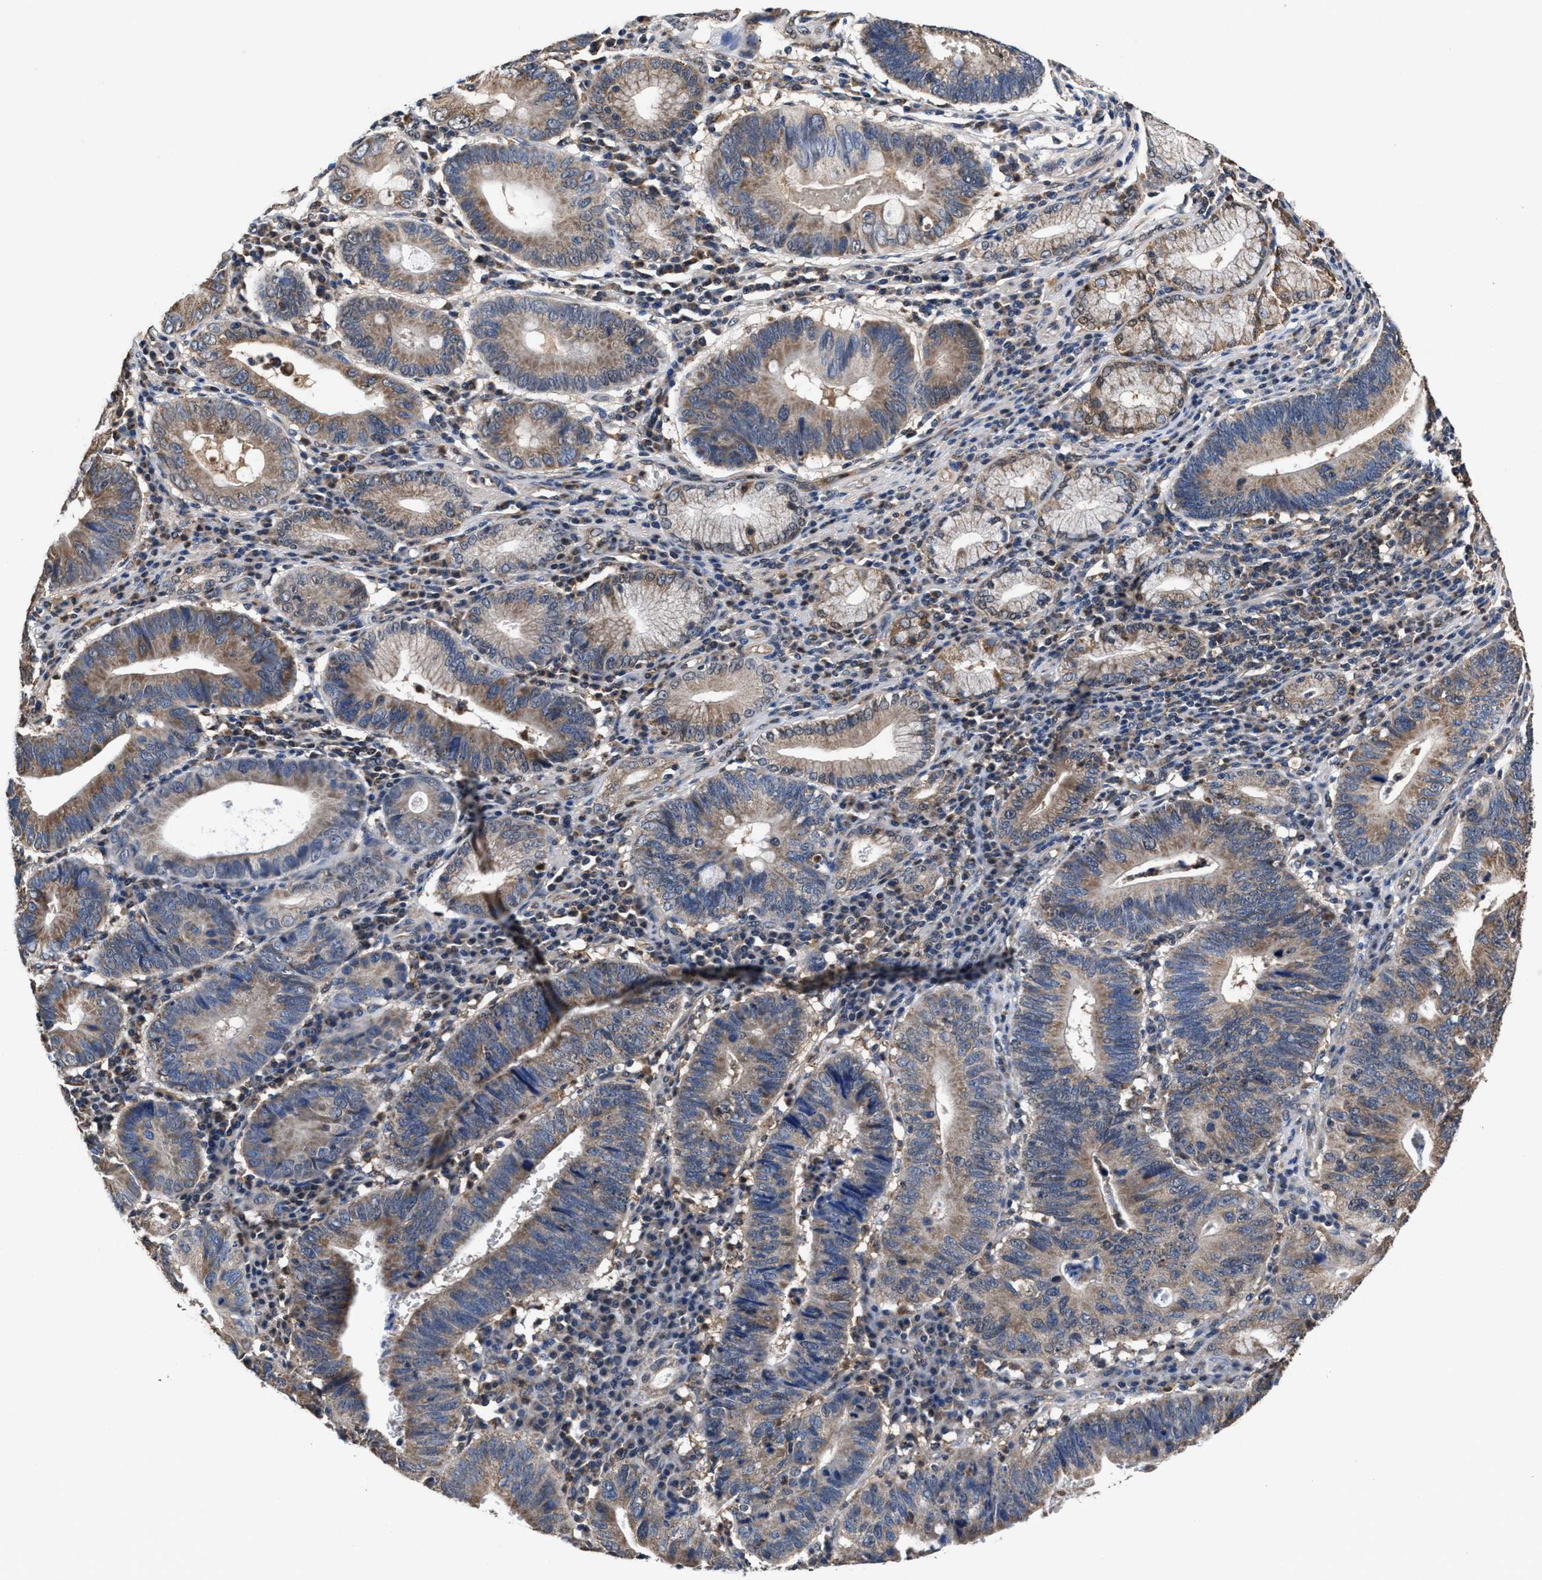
{"staining": {"intensity": "weak", "quantity": ">75%", "location": "cytoplasmic/membranous"}, "tissue": "stomach cancer", "cell_type": "Tumor cells", "image_type": "cancer", "snomed": [{"axis": "morphology", "description": "Adenocarcinoma, NOS"}, {"axis": "topography", "description": "Stomach"}], "caption": "Tumor cells exhibit low levels of weak cytoplasmic/membranous expression in about >75% of cells in human adenocarcinoma (stomach).", "gene": "ACLY", "patient": {"sex": "male", "age": 59}}